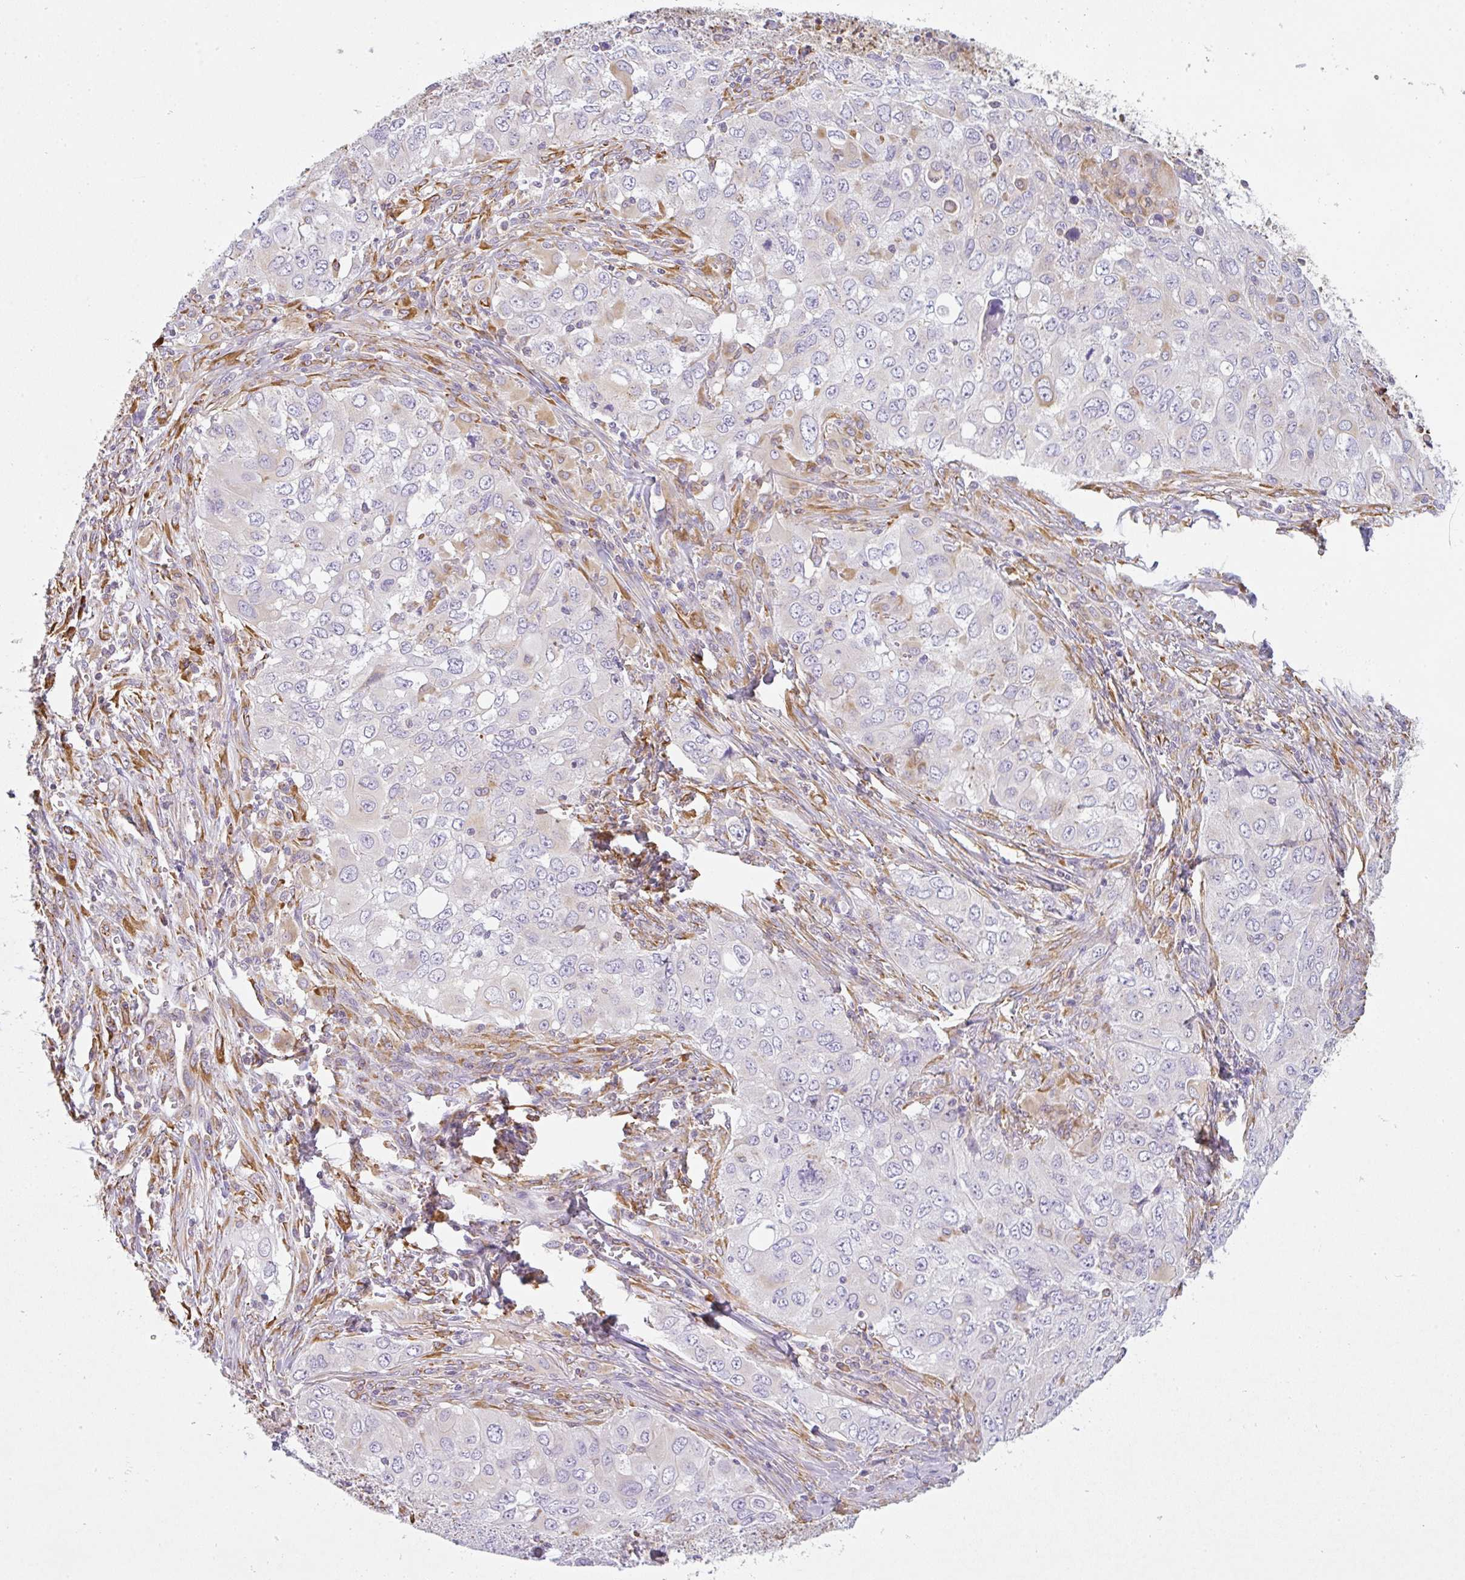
{"staining": {"intensity": "negative", "quantity": "none", "location": "none"}, "tissue": "lung cancer", "cell_type": "Tumor cells", "image_type": "cancer", "snomed": [{"axis": "morphology", "description": "Adenocarcinoma, NOS"}, {"axis": "morphology", "description": "Adenocarcinoma, metastatic, NOS"}, {"axis": "topography", "description": "Lymph node"}, {"axis": "topography", "description": "Lung"}], "caption": "IHC image of neoplastic tissue: lung metastatic adenocarcinoma stained with DAB (3,3'-diaminobenzidine) demonstrates no significant protein positivity in tumor cells.", "gene": "DOK4", "patient": {"sex": "female", "age": 42}}